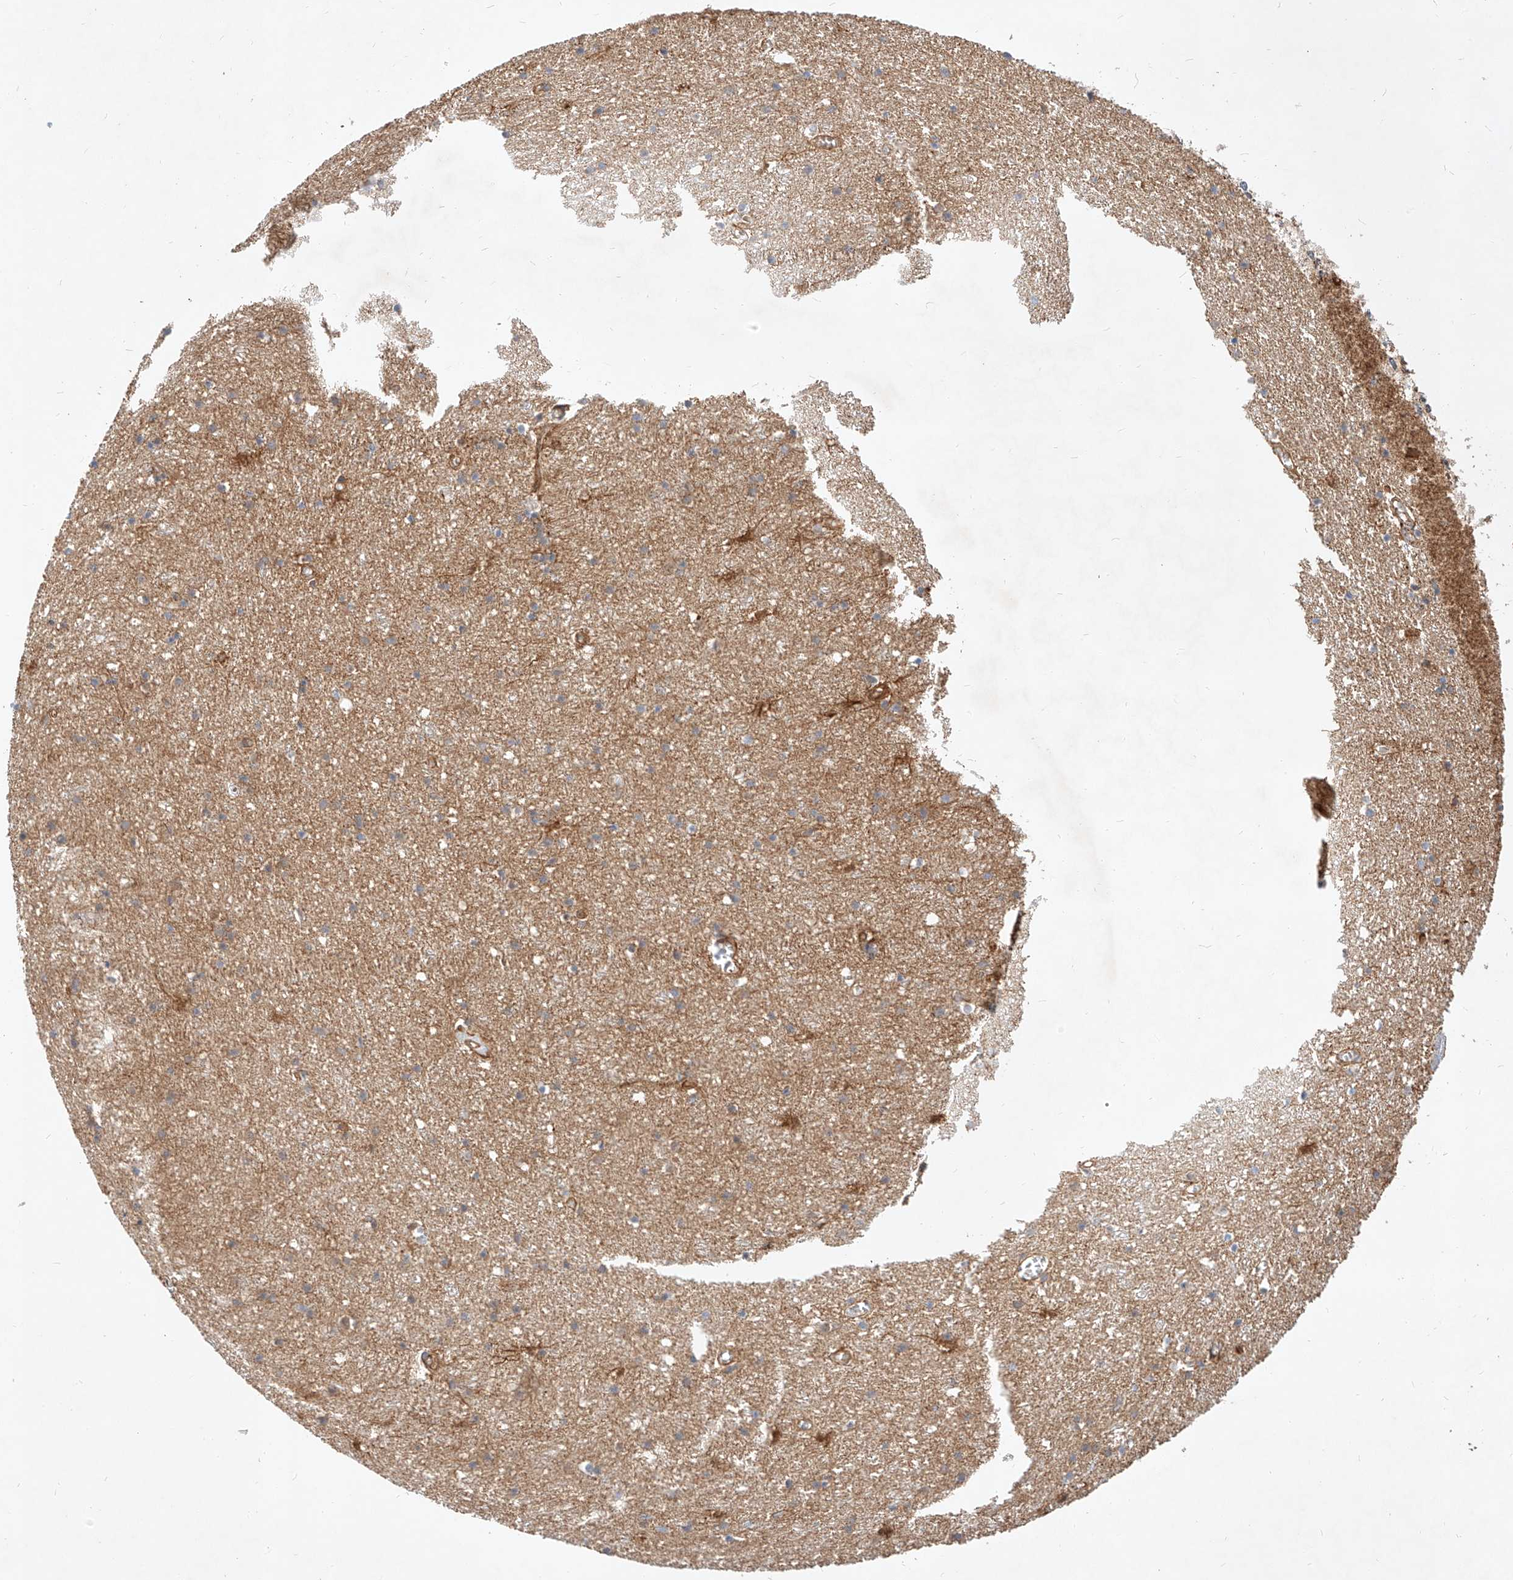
{"staining": {"intensity": "weak", "quantity": "25%-75%", "location": "cytoplasmic/membranous"}, "tissue": "cerebral cortex", "cell_type": "Endothelial cells", "image_type": "normal", "snomed": [{"axis": "morphology", "description": "Normal tissue, NOS"}, {"axis": "topography", "description": "Cerebral cortex"}], "caption": "The photomicrograph exhibits immunohistochemical staining of unremarkable cerebral cortex. There is weak cytoplasmic/membranous positivity is appreciated in approximately 25%-75% of endothelial cells. Nuclei are stained in blue.", "gene": "NFAM1", "patient": {"sex": "female", "age": 64}}